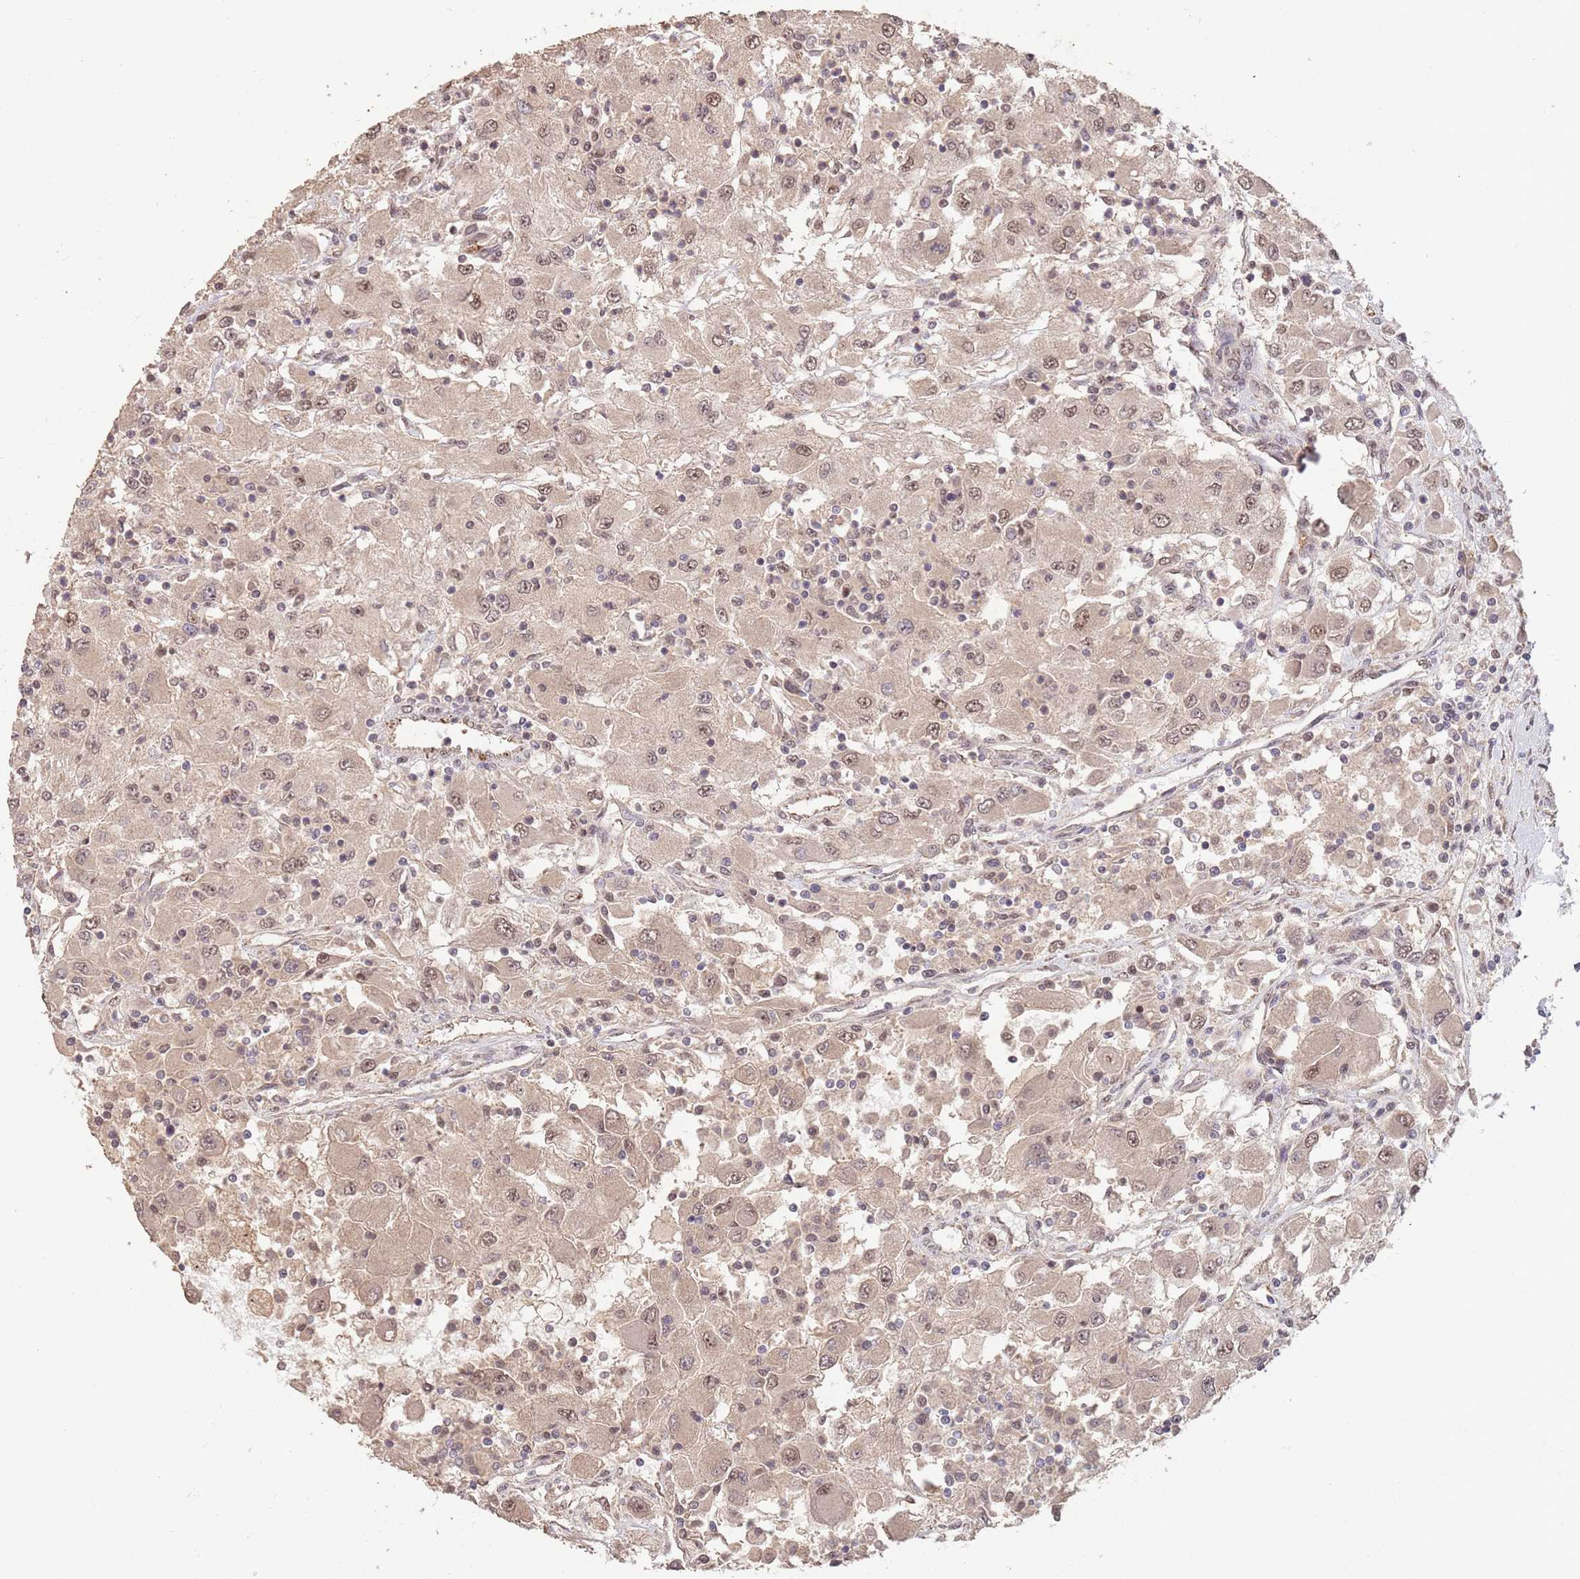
{"staining": {"intensity": "weak", "quantity": ">75%", "location": "cytoplasmic/membranous,nuclear"}, "tissue": "renal cancer", "cell_type": "Tumor cells", "image_type": "cancer", "snomed": [{"axis": "morphology", "description": "Adenocarcinoma, NOS"}, {"axis": "topography", "description": "Kidney"}], "caption": "Tumor cells exhibit low levels of weak cytoplasmic/membranous and nuclear positivity in approximately >75% of cells in adenocarcinoma (renal). (DAB IHC with brightfield microscopy, high magnification).", "gene": "RFXANK", "patient": {"sex": "female", "age": 67}}